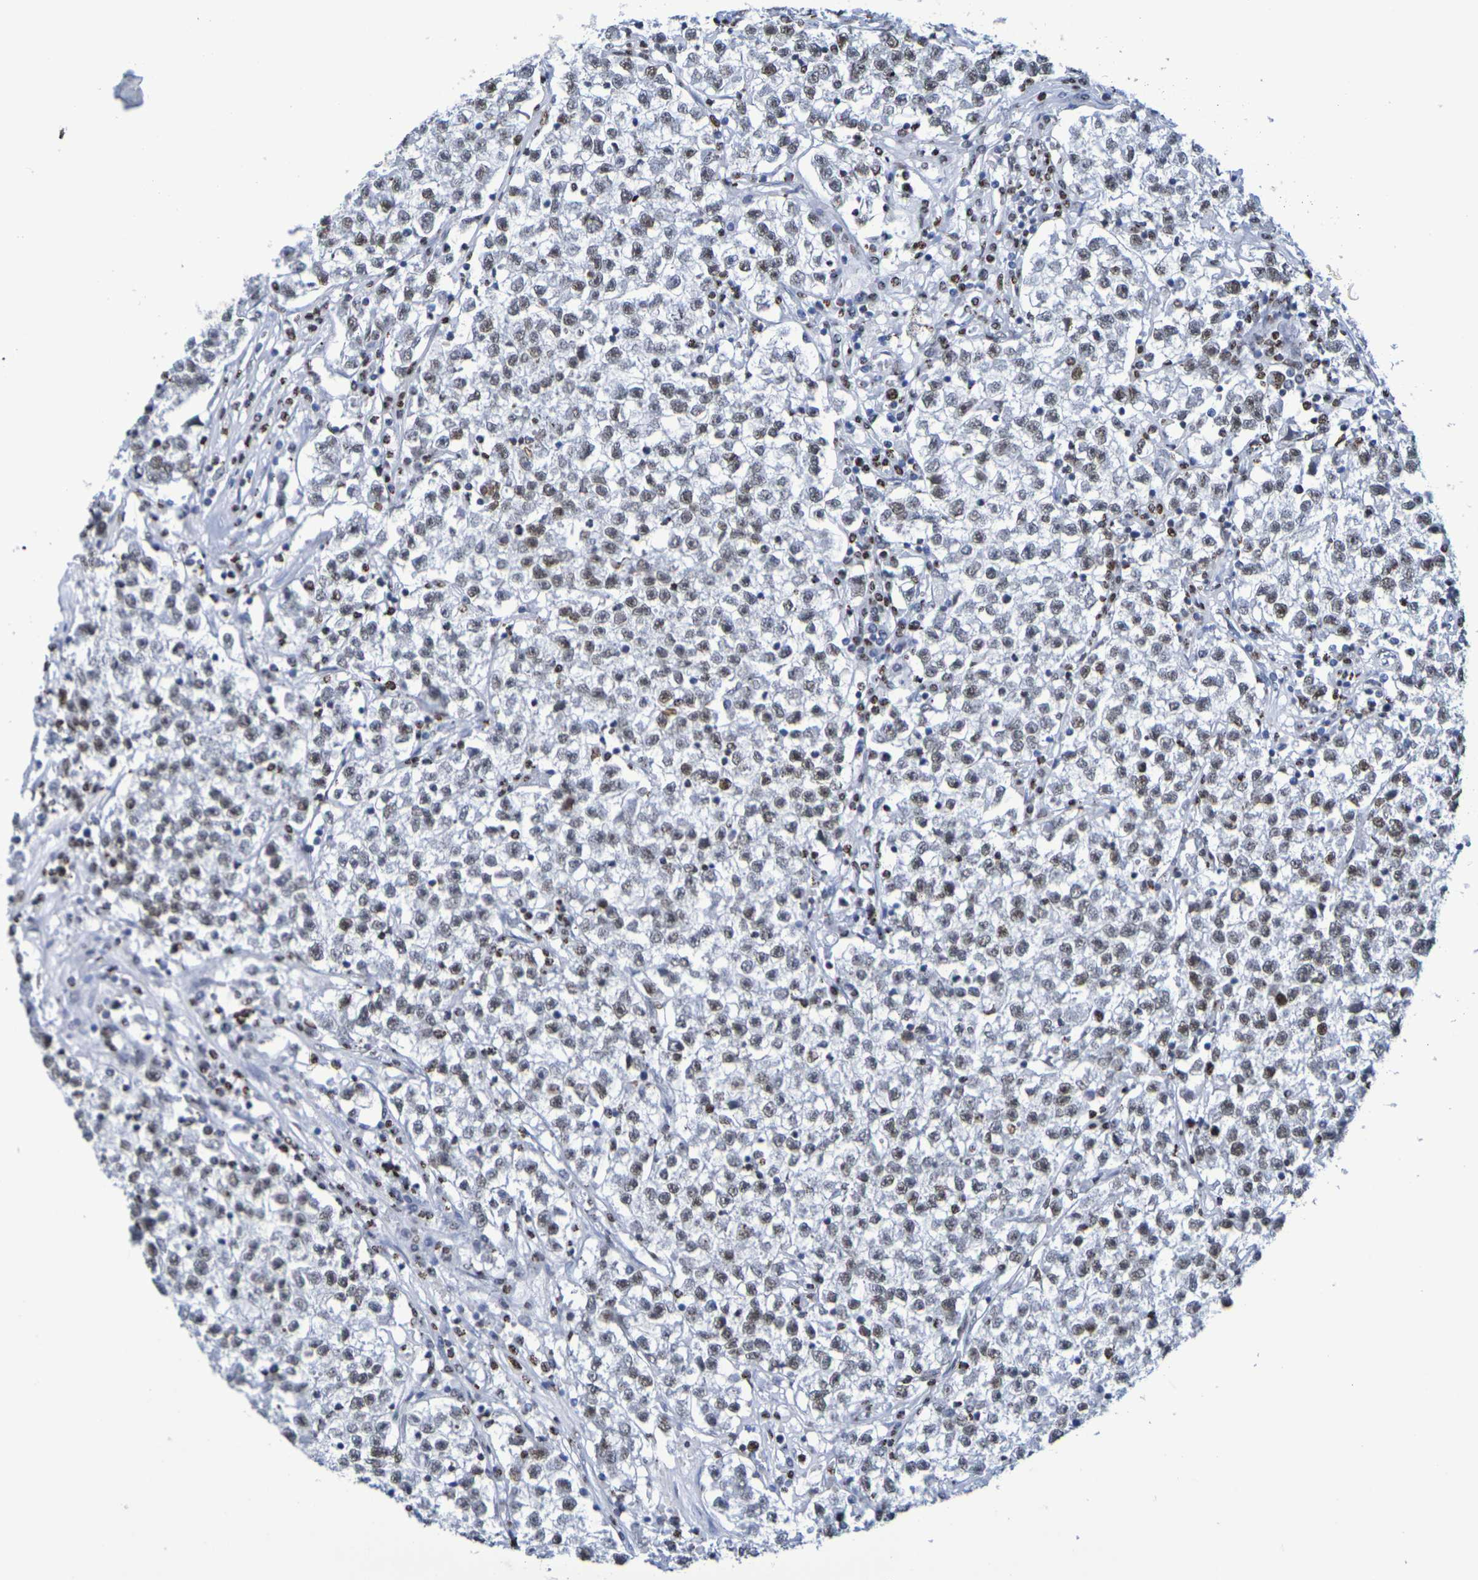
{"staining": {"intensity": "weak", "quantity": ">75%", "location": "nuclear"}, "tissue": "testis cancer", "cell_type": "Tumor cells", "image_type": "cancer", "snomed": [{"axis": "morphology", "description": "Seminoma, NOS"}, {"axis": "topography", "description": "Testis"}], "caption": "This micrograph shows immunohistochemistry staining of testis cancer, with low weak nuclear positivity in about >75% of tumor cells.", "gene": "H1-5", "patient": {"sex": "male", "age": 22}}